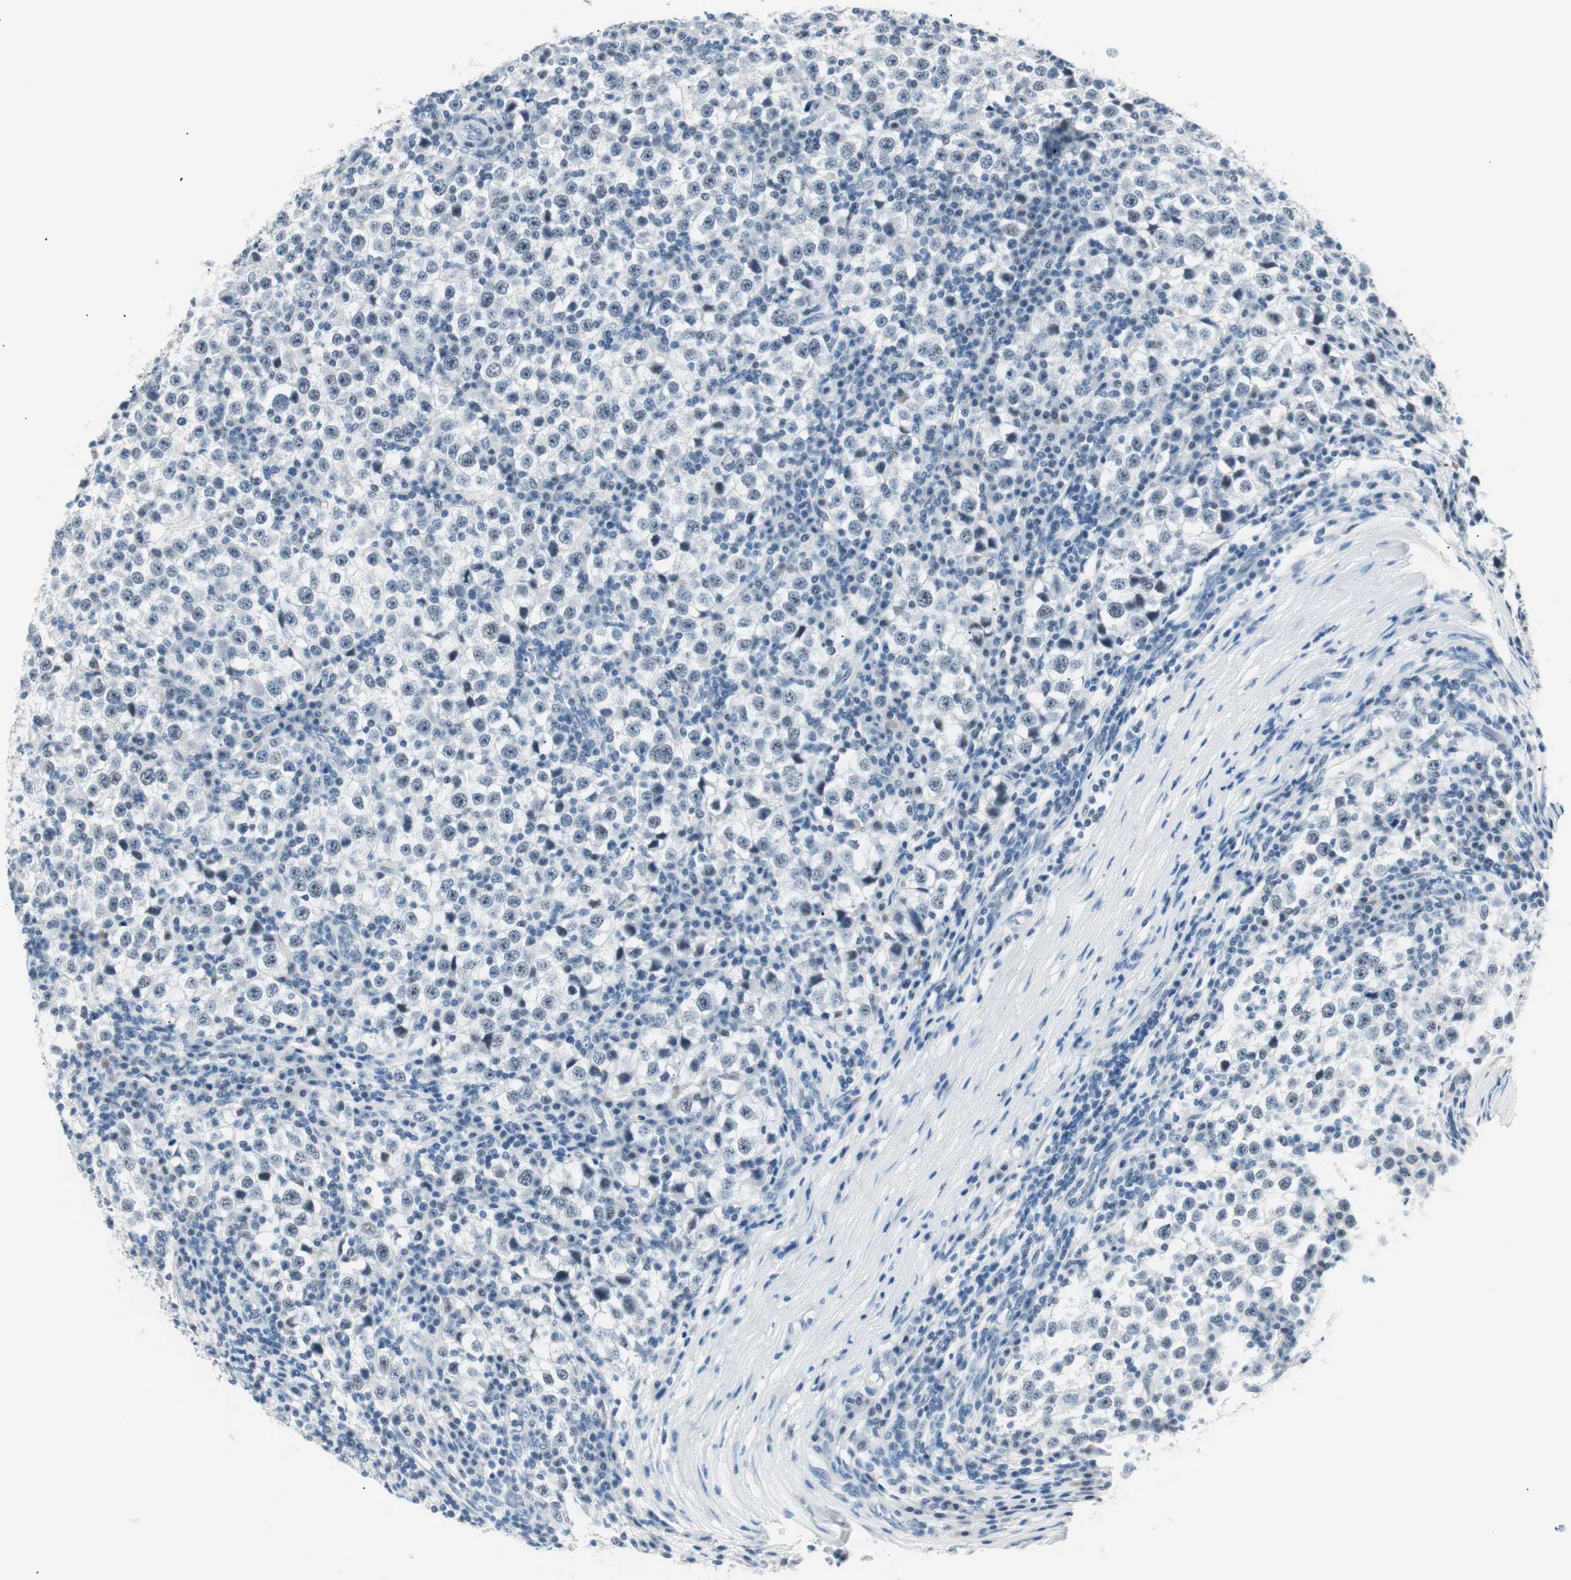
{"staining": {"intensity": "negative", "quantity": "none", "location": "none"}, "tissue": "testis cancer", "cell_type": "Tumor cells", "image_type": "cancer", "snomed": [{"axis": "morphology", "description": "Seminoma, NOS"}, {"axis": "topography", "description": "Testis"}], "caption": "The photomicrograph displays no staining of tumor cells in testis cancer. (Stains: DAB (3,3'-diaminobenzidine) immunohistochemistry (IHC) with hematoxylin counter stain, Microscopy: brightfield microscopy at high magnification).", "gene": "HOXB13", "patient": {"sex": "male", "age": 65}}